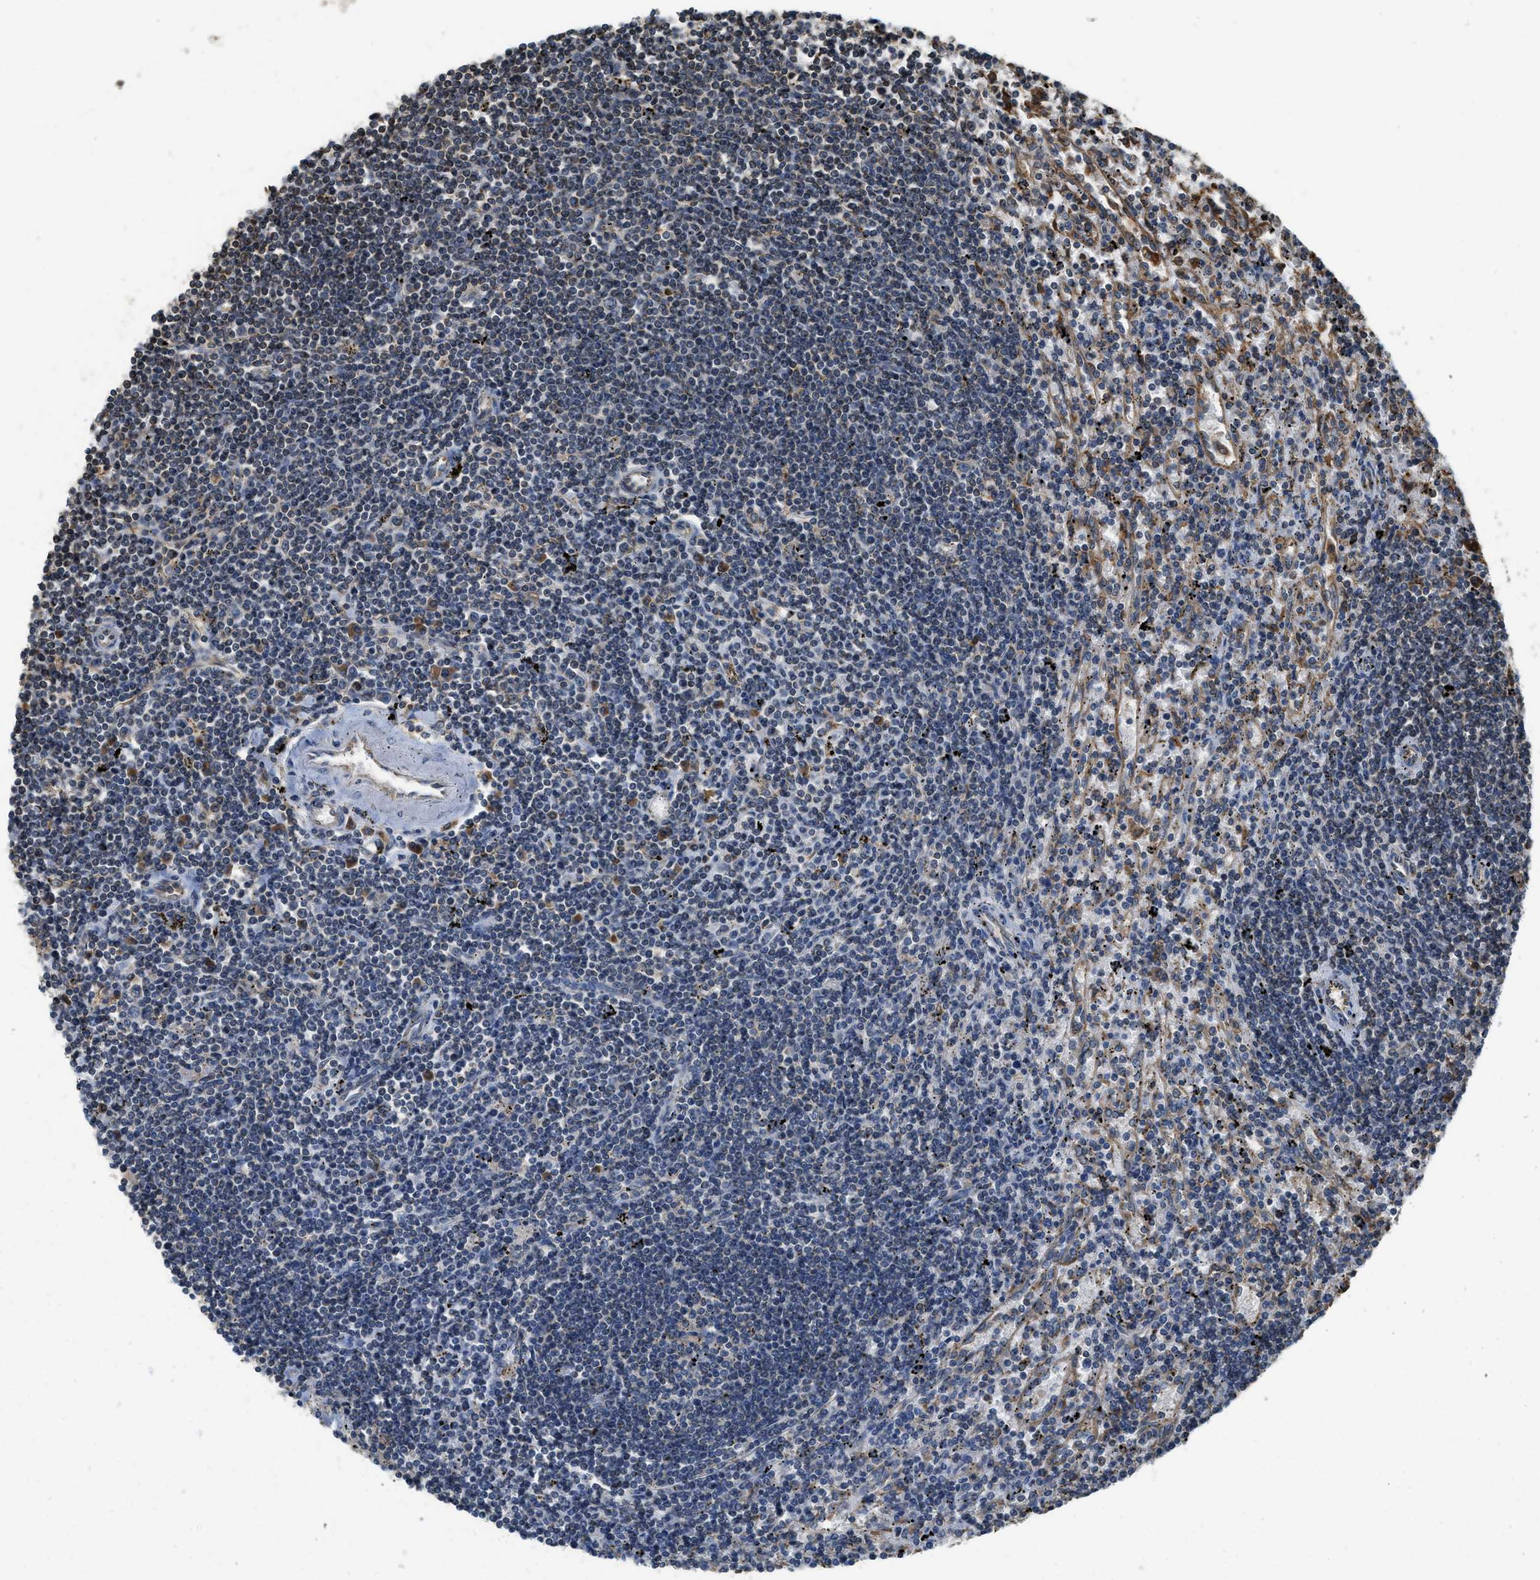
{"staining": {"intensity": "negative", "quantity": "none", "location": "none"}, "tissue": "lymphoma", "cell_type": "Tumor cells", "image_type": "cancer", "snomed": [{"axis": "morphology", "description": "Malignant lymphoma, non-Hodgkin's type, Low grade"}, {"axis": "topography", "description": "Spleen"}], "caption": "Immunohistochemistry (IHC) image of neoplastic tissue: lymphoma stained with DAB shows no significant protein expression in tumor cells.", "gene": "BCAP31", "patient": {"sex": "male", "age": 76}}